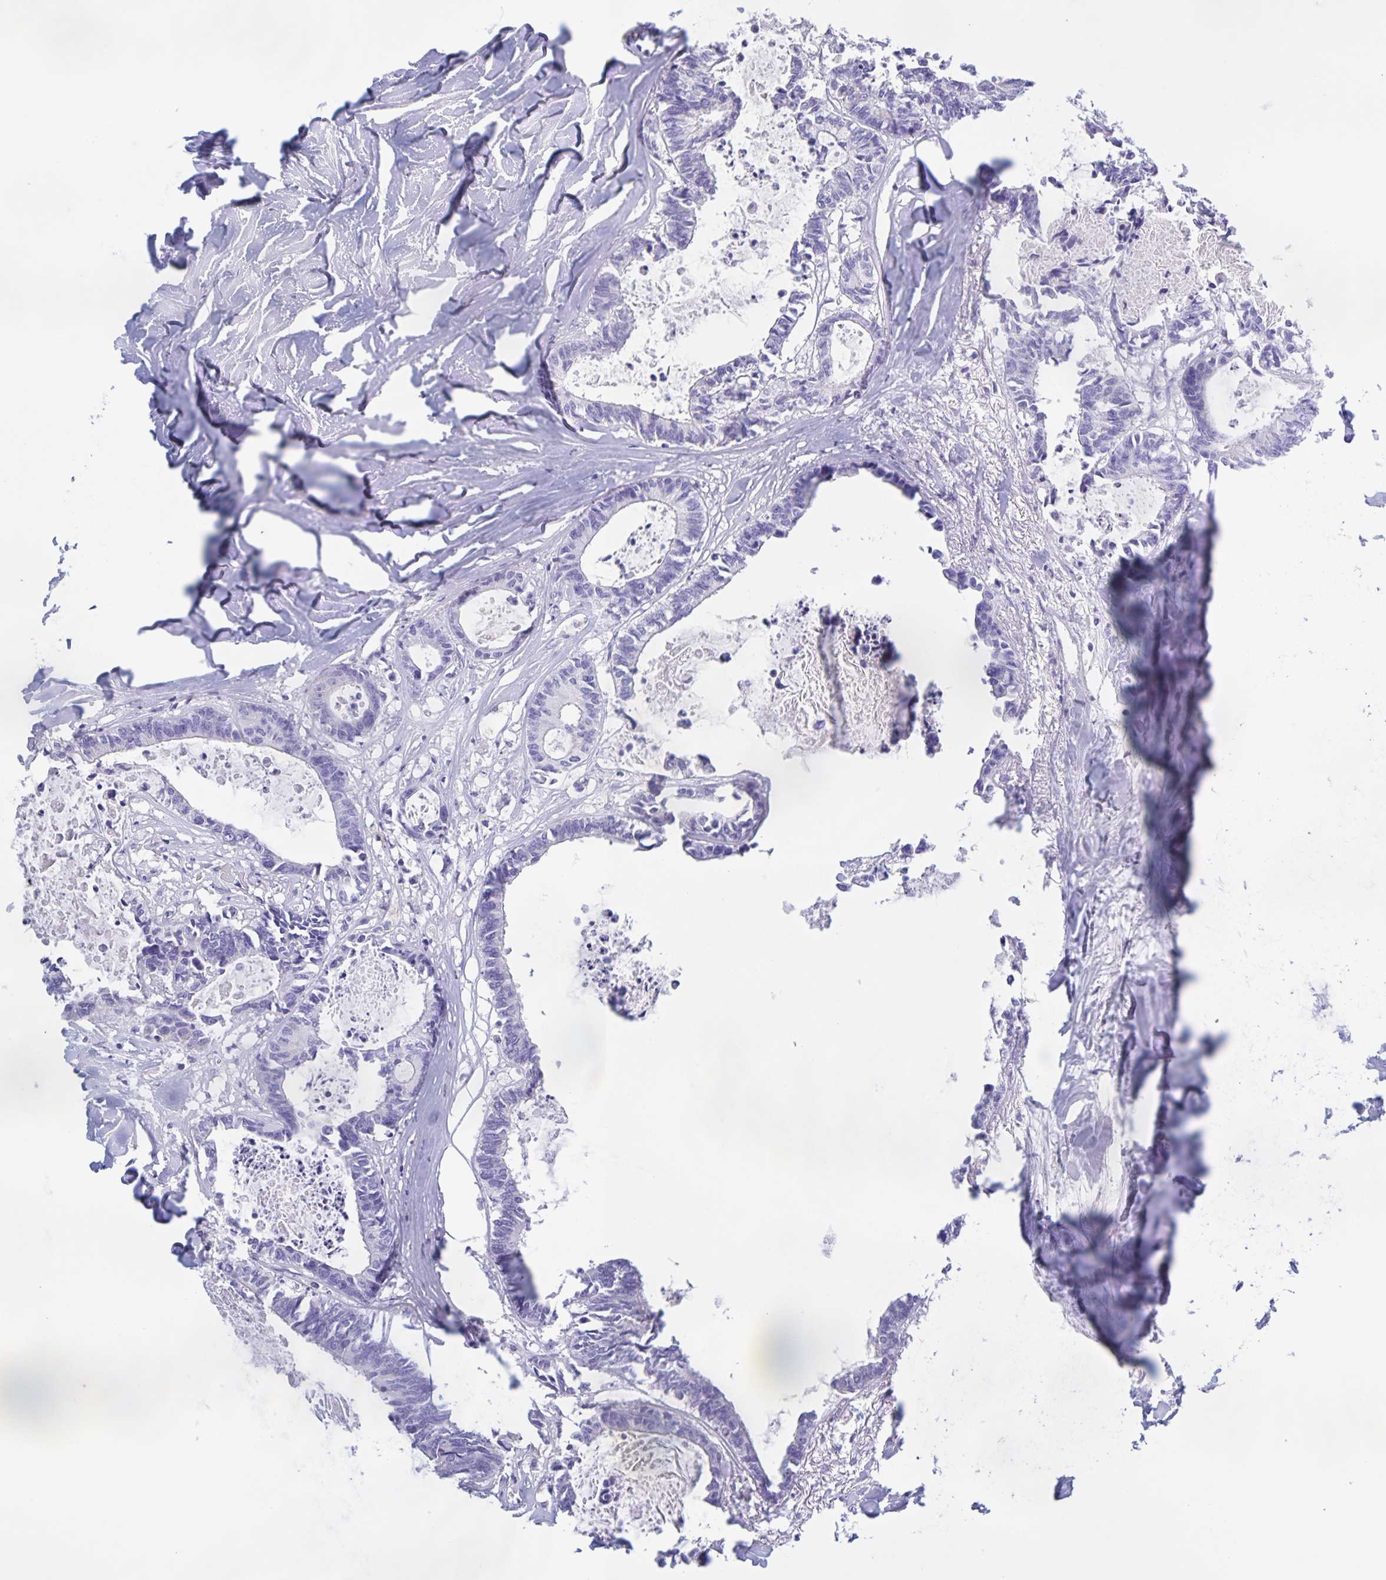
{"staining": {"intensity": "negative", "quantity": "none", "location": "none"}, "tissue": "colorectal cancer", "cell_type": "Tumor cells", "image_type": "cancer", "snomed": [{"axis": "morphology", "description": "Adenocarcinoma, NOS"}, {"axis": "topography", "description": "Colon"}, {"axis": "topography", "description": "Rectum"}], "caption": "There is no significant expression in tumor cells of adenocarcinoma (colorectal).", "gene": "CATSPER4", "patient": {"sex": "male", "age": 57}}